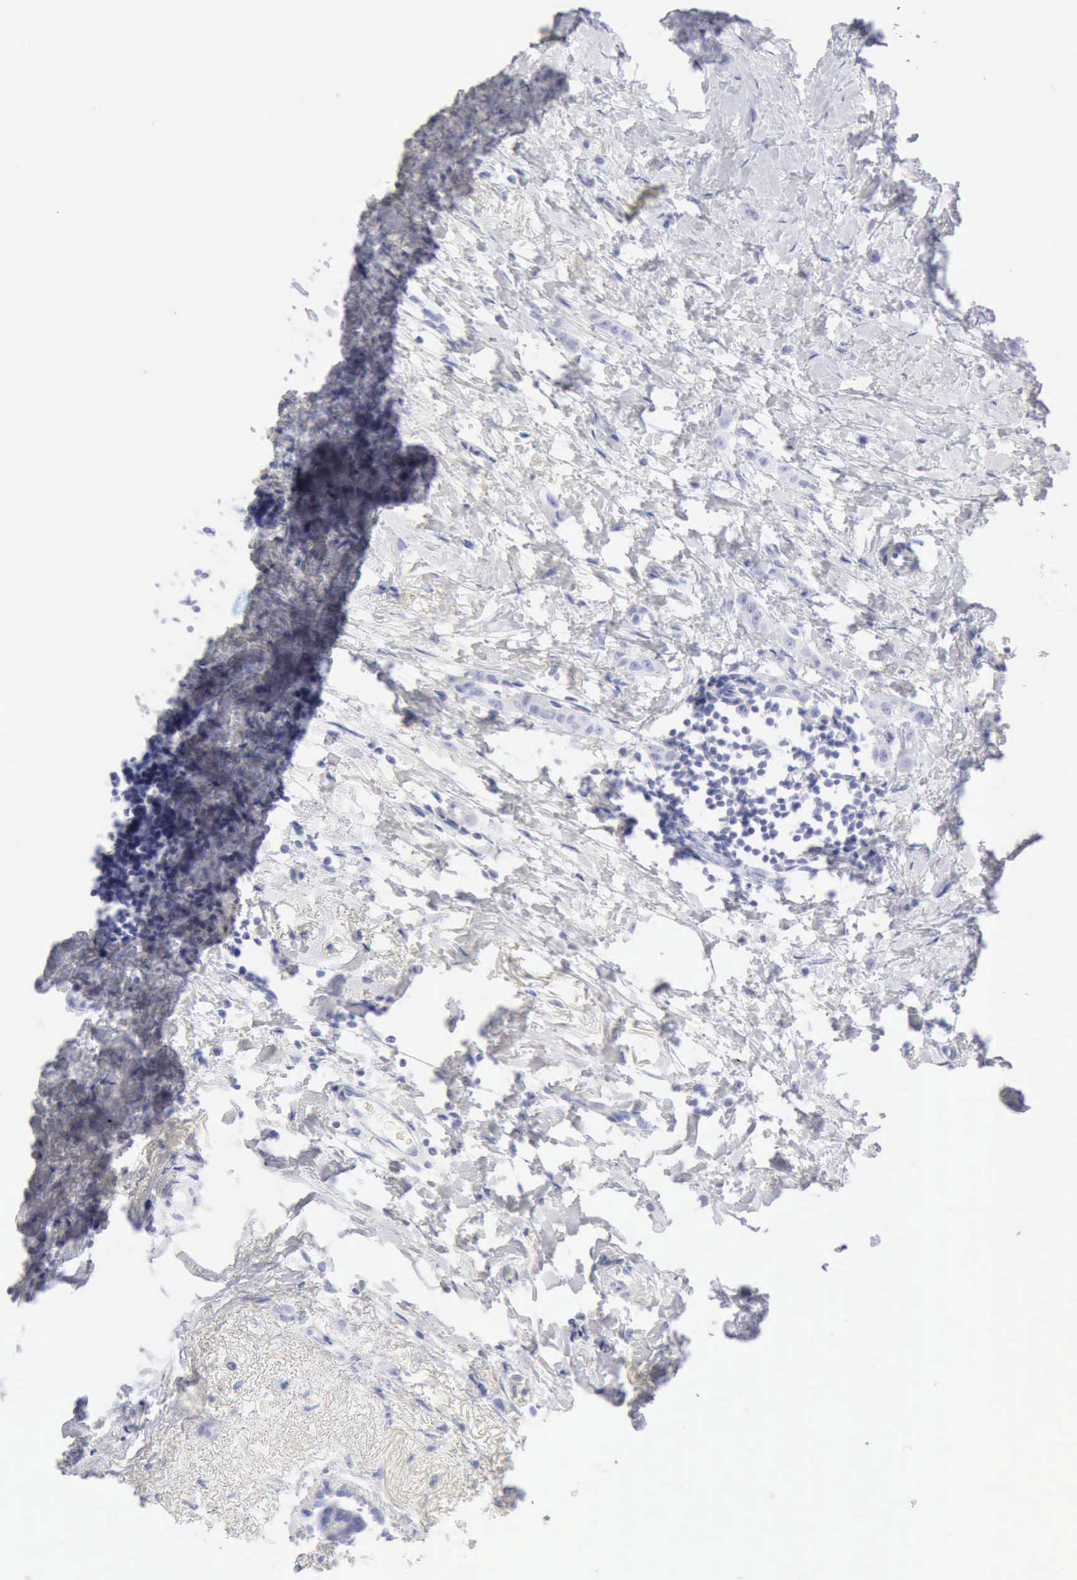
{"staining": {"intensity": "negative", "quantity": "none", "location": "none"}, "tissue": "breast cancer", "cell_type": "Tumor cells", "image_type": "cancer", "snomed": [{"axis": "morphology", "description": "Lobular carcinoma"}, {"axis": "topography", "description": "Breast"}], "caption": "IHC micrograph of neoplastic tissue: breast cancer stained with DAB (3,3'-diaminobenzidine) displays no significant protein staining in tumor cells.", "gene": "KRT10", "patient": {"sex": "female", "age": 55}}